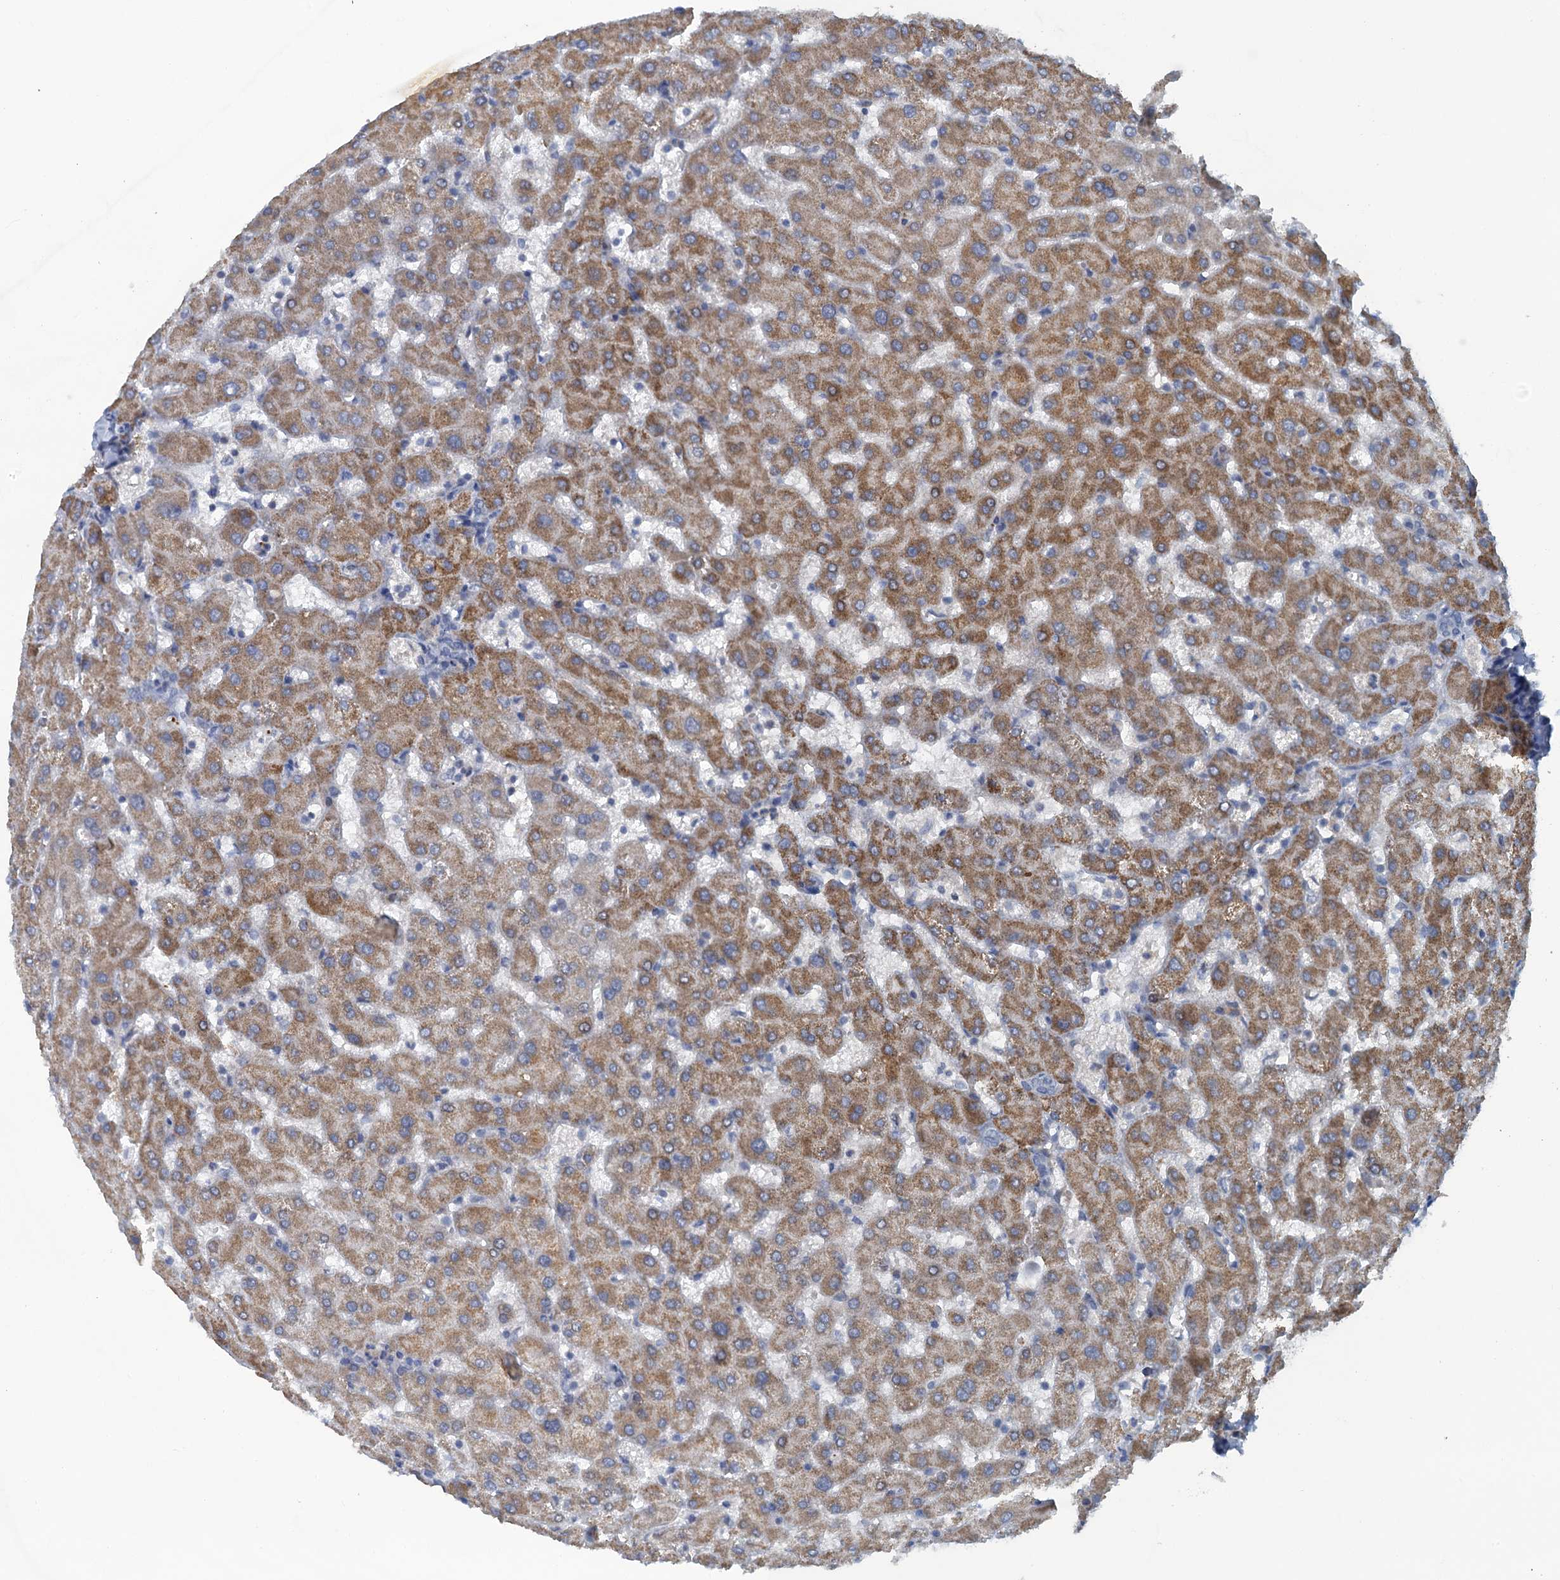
{"staining": {"intensity": "negative", "quantity": "none", "location": "none"}, "tissue": "liver", "cell_type": "Cholangiocytes", "image_type": "normal", "snomed": [{"axis": "morphology", "description": "Normal tissue, NOS"}, {"axis": "topography", "description": "Liver"}], "caption": "Liver was stained to show a protein in brown. There is no significant positivity in cholangiocytes. (IHC, brightfield microscopy, high magnification).", "gene": "MYO16", "patient": {"sex": "female", "age": 63}}